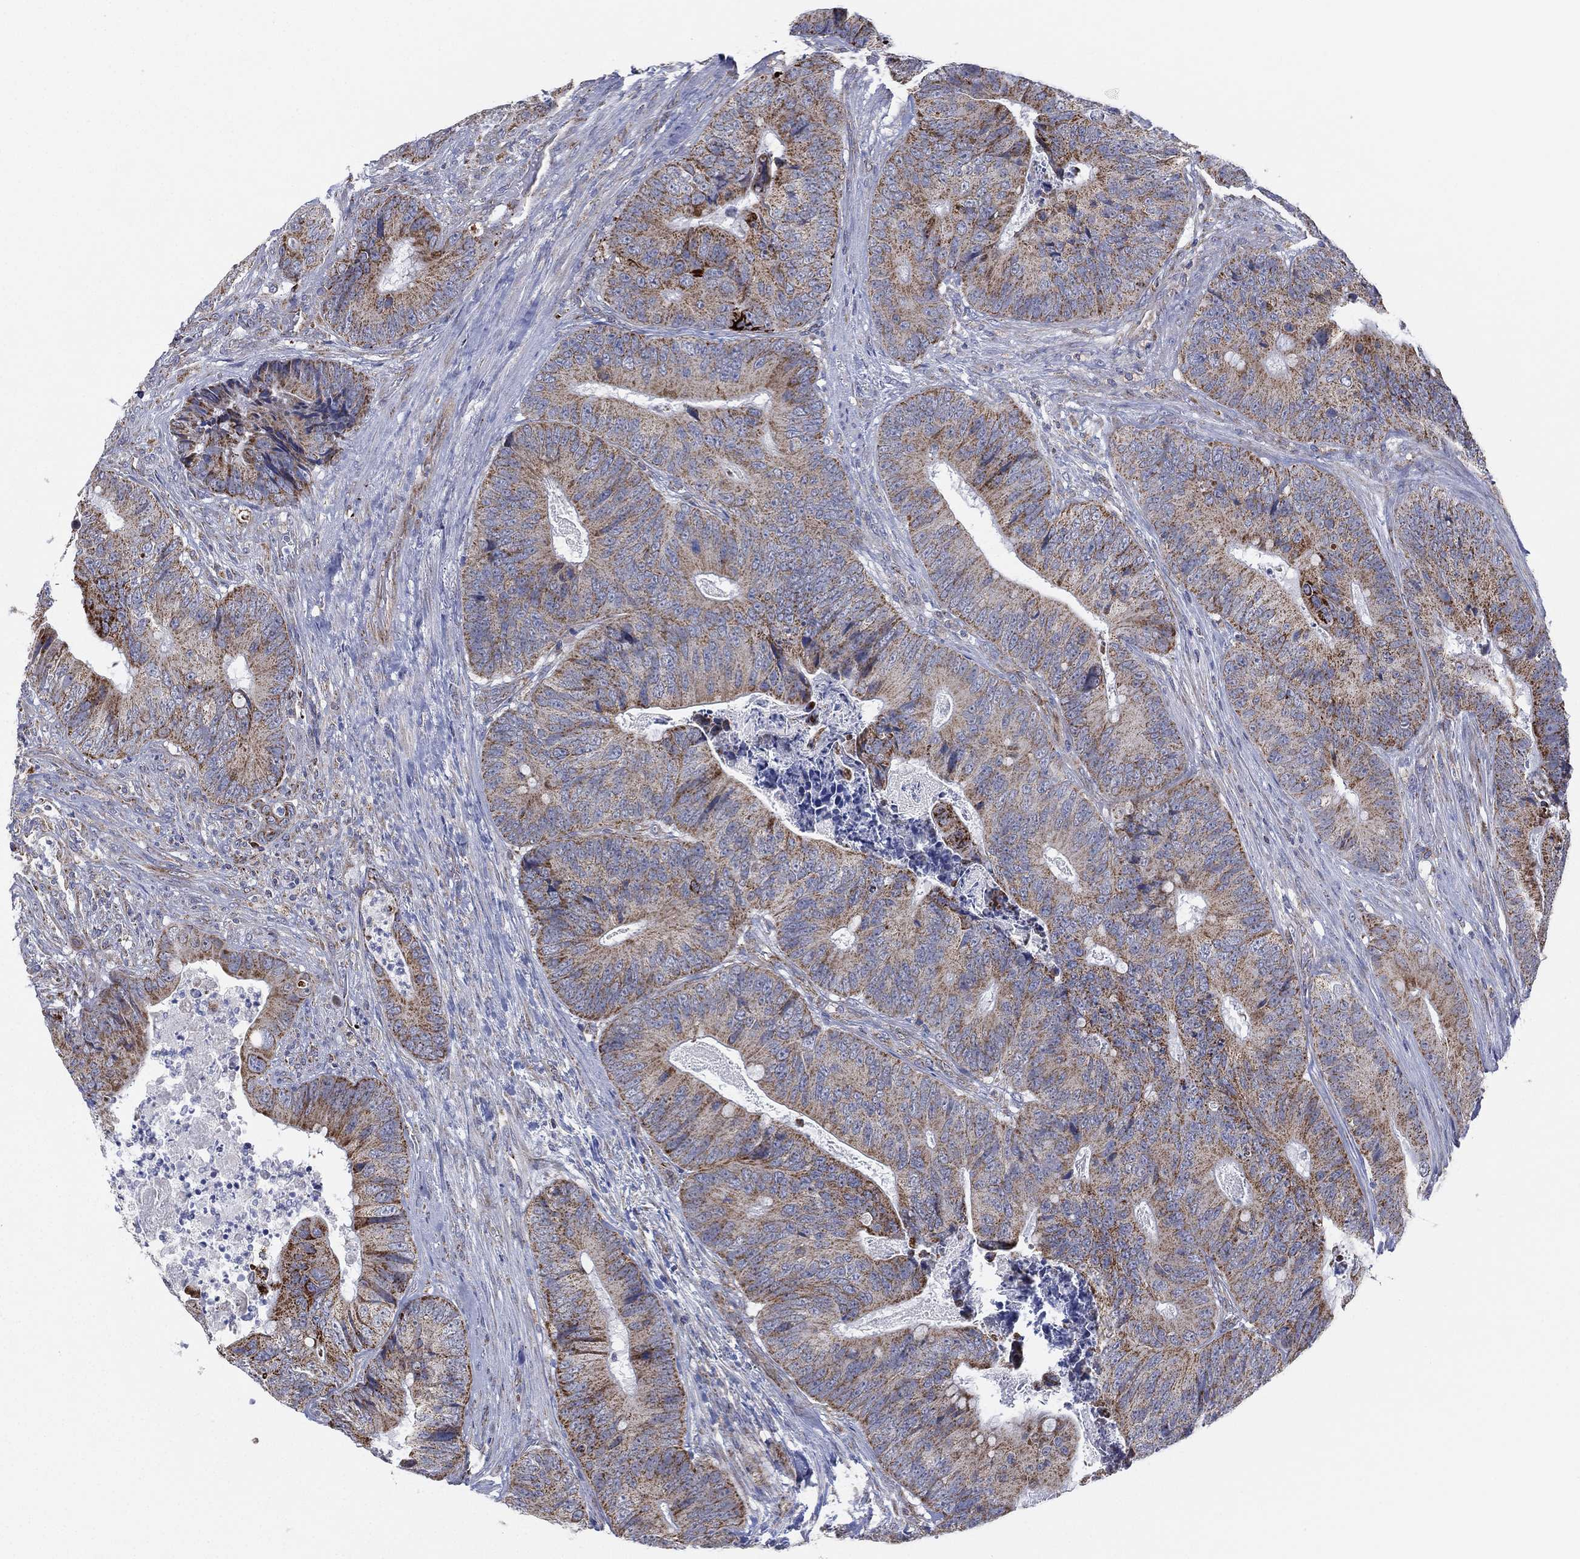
{"staining": {"intensity": "moderate", "quantity": "25%-75%", "location": "cytoplasmic/membranous"}, "tissue": "colorectal cancer", "cell_type": "Tumor cells", "image_type": "cancer", "snomed": [{"axis": "morphology", "description": "Adenocarcinoma, NOS"}, {"axis": "topography", "description": "Colon"}], "caption": "Human colorectal cancer stained for a protein (brown) exhibits moderate cytoplasmic/membranous positive positivity in about 25%-75% of tumor cells.", "gene": "INA", "patient": {"sex": "male", "age": 84}}